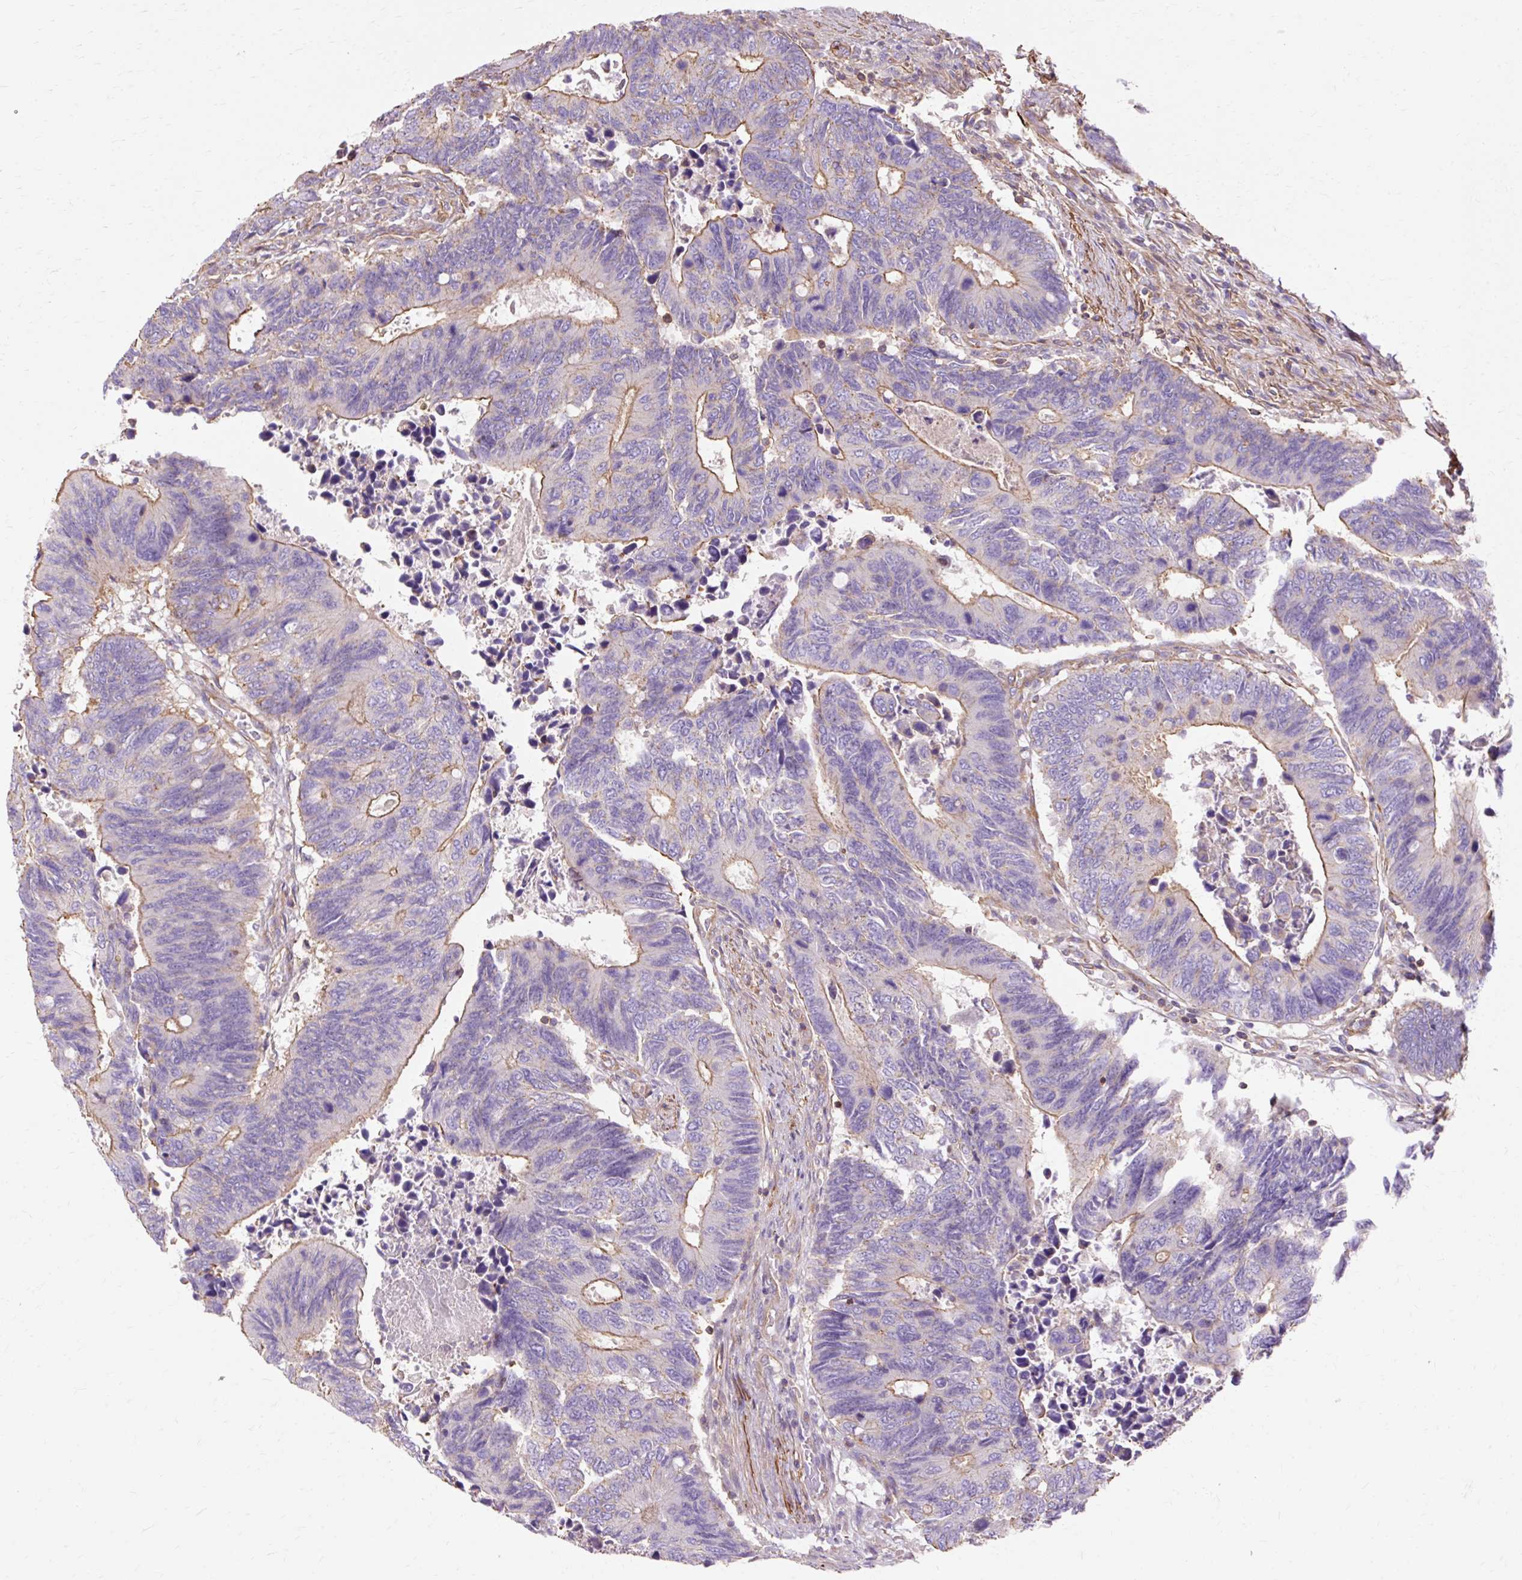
{"staining": {"intensity": "moderate", "quantity": "25%-75%", "location": "cytoplasmic/membranous"}, "tissue": "colorectal cancer", "cell_type": "Tumor cells", "image_type": "cancer", "snomed": [{"axis": "morphology", "description": "Adenocarcinoma, NOS"}, {"axis": "topography", "description": "Colon"}], "caption": "Colorectal cancer (adenocarcinoma) stained with DAB immunohistochemistry reveals medium levels of moderate cytoplasmic/membranous staining in approximately 25%-75% of tumor cells.", "gene": "TBC1D2B", "patient": {"sex": "male", "age": 87}}